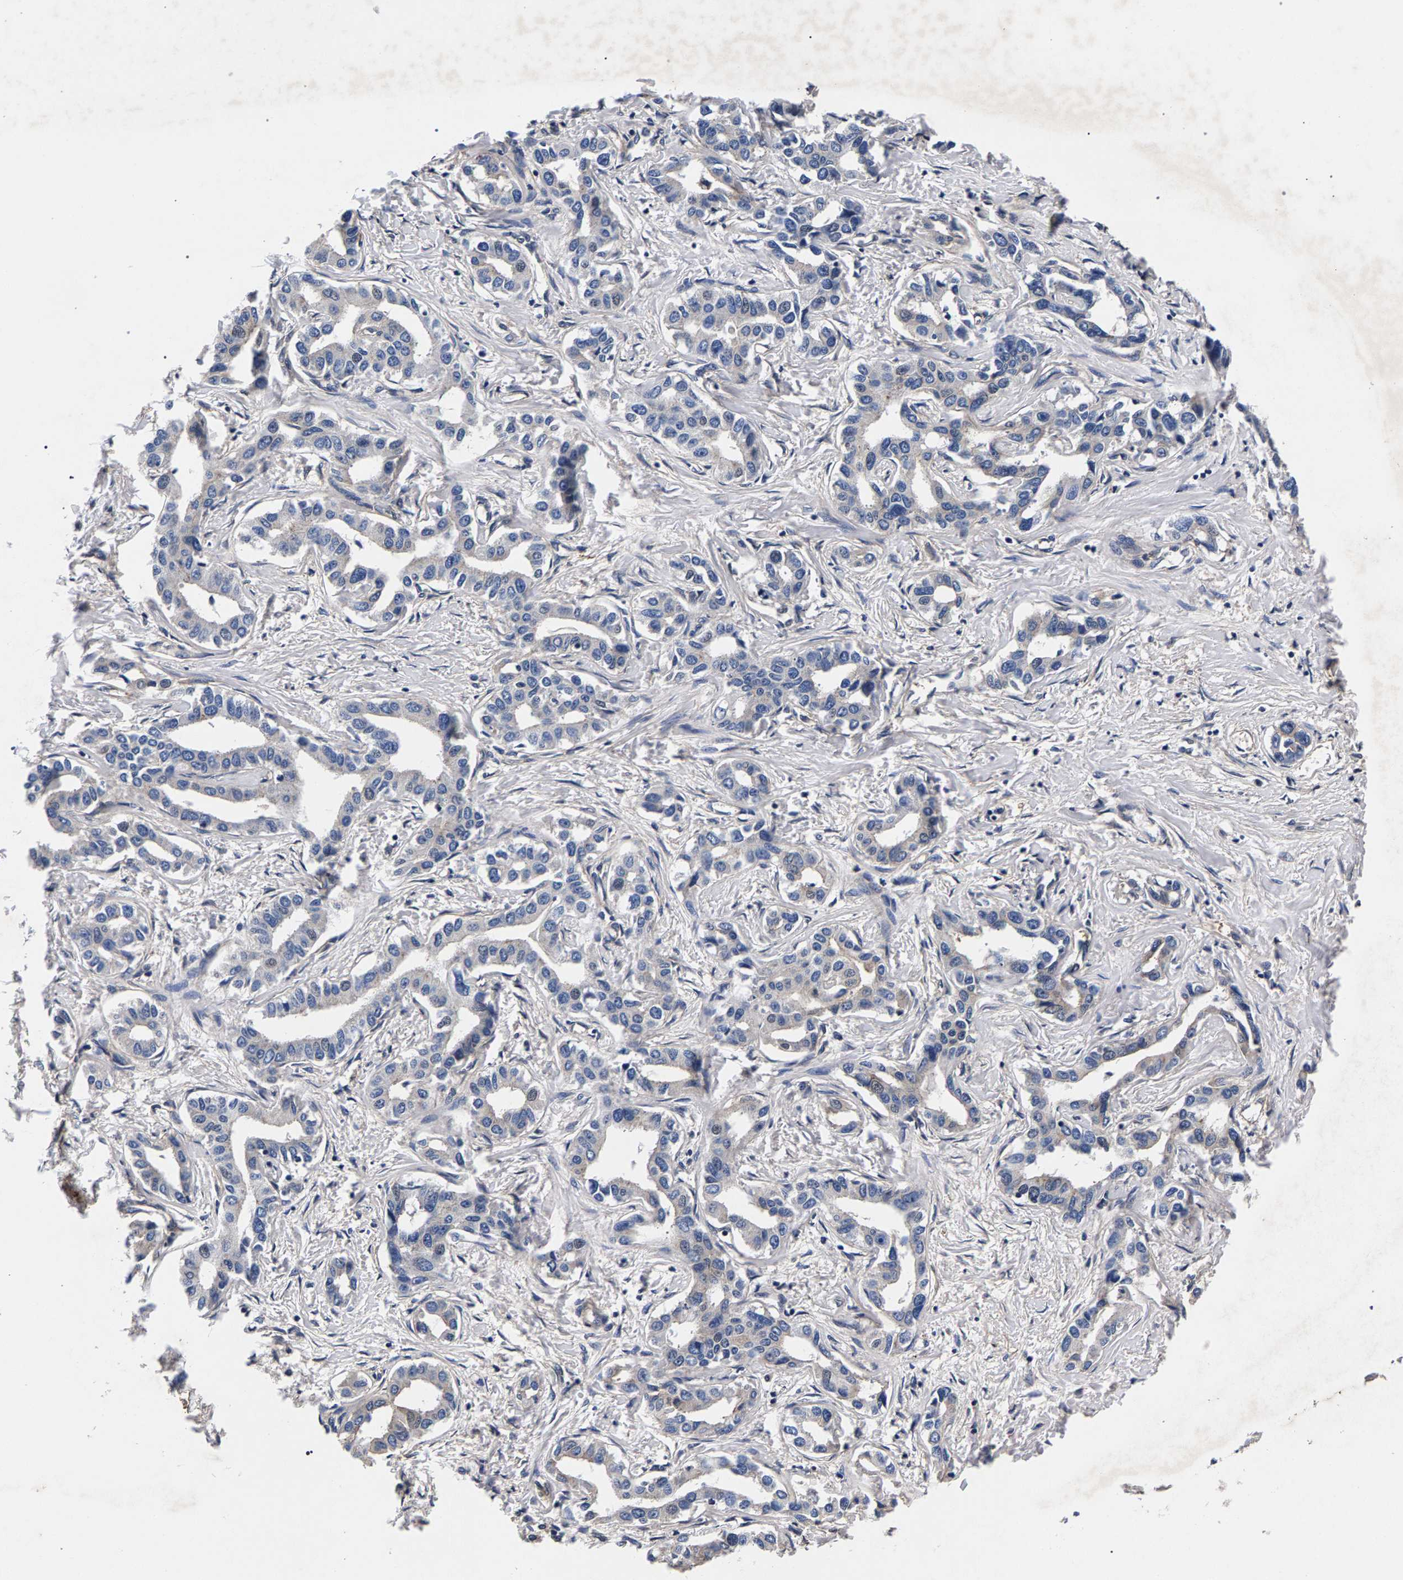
{"staining": {"intensity": "negative", "quantity": "none", "location": "none"}, "tissue": "liver cancer", "cell_type": "Tumor cells", "image_type": "cancer", "snomed": [{"axis": "morphology", "description": "Cholangiocarcinoma"}, {"axis": "topography", "description": "Liver"}], "caption": "A histopathology image of liver cancer (cholangiocarcinoma) stained for a protein reveals no brown staining in tumor cells.", "gene": "MARCHF7", "patient": {"sex": "male", "age": 59}}